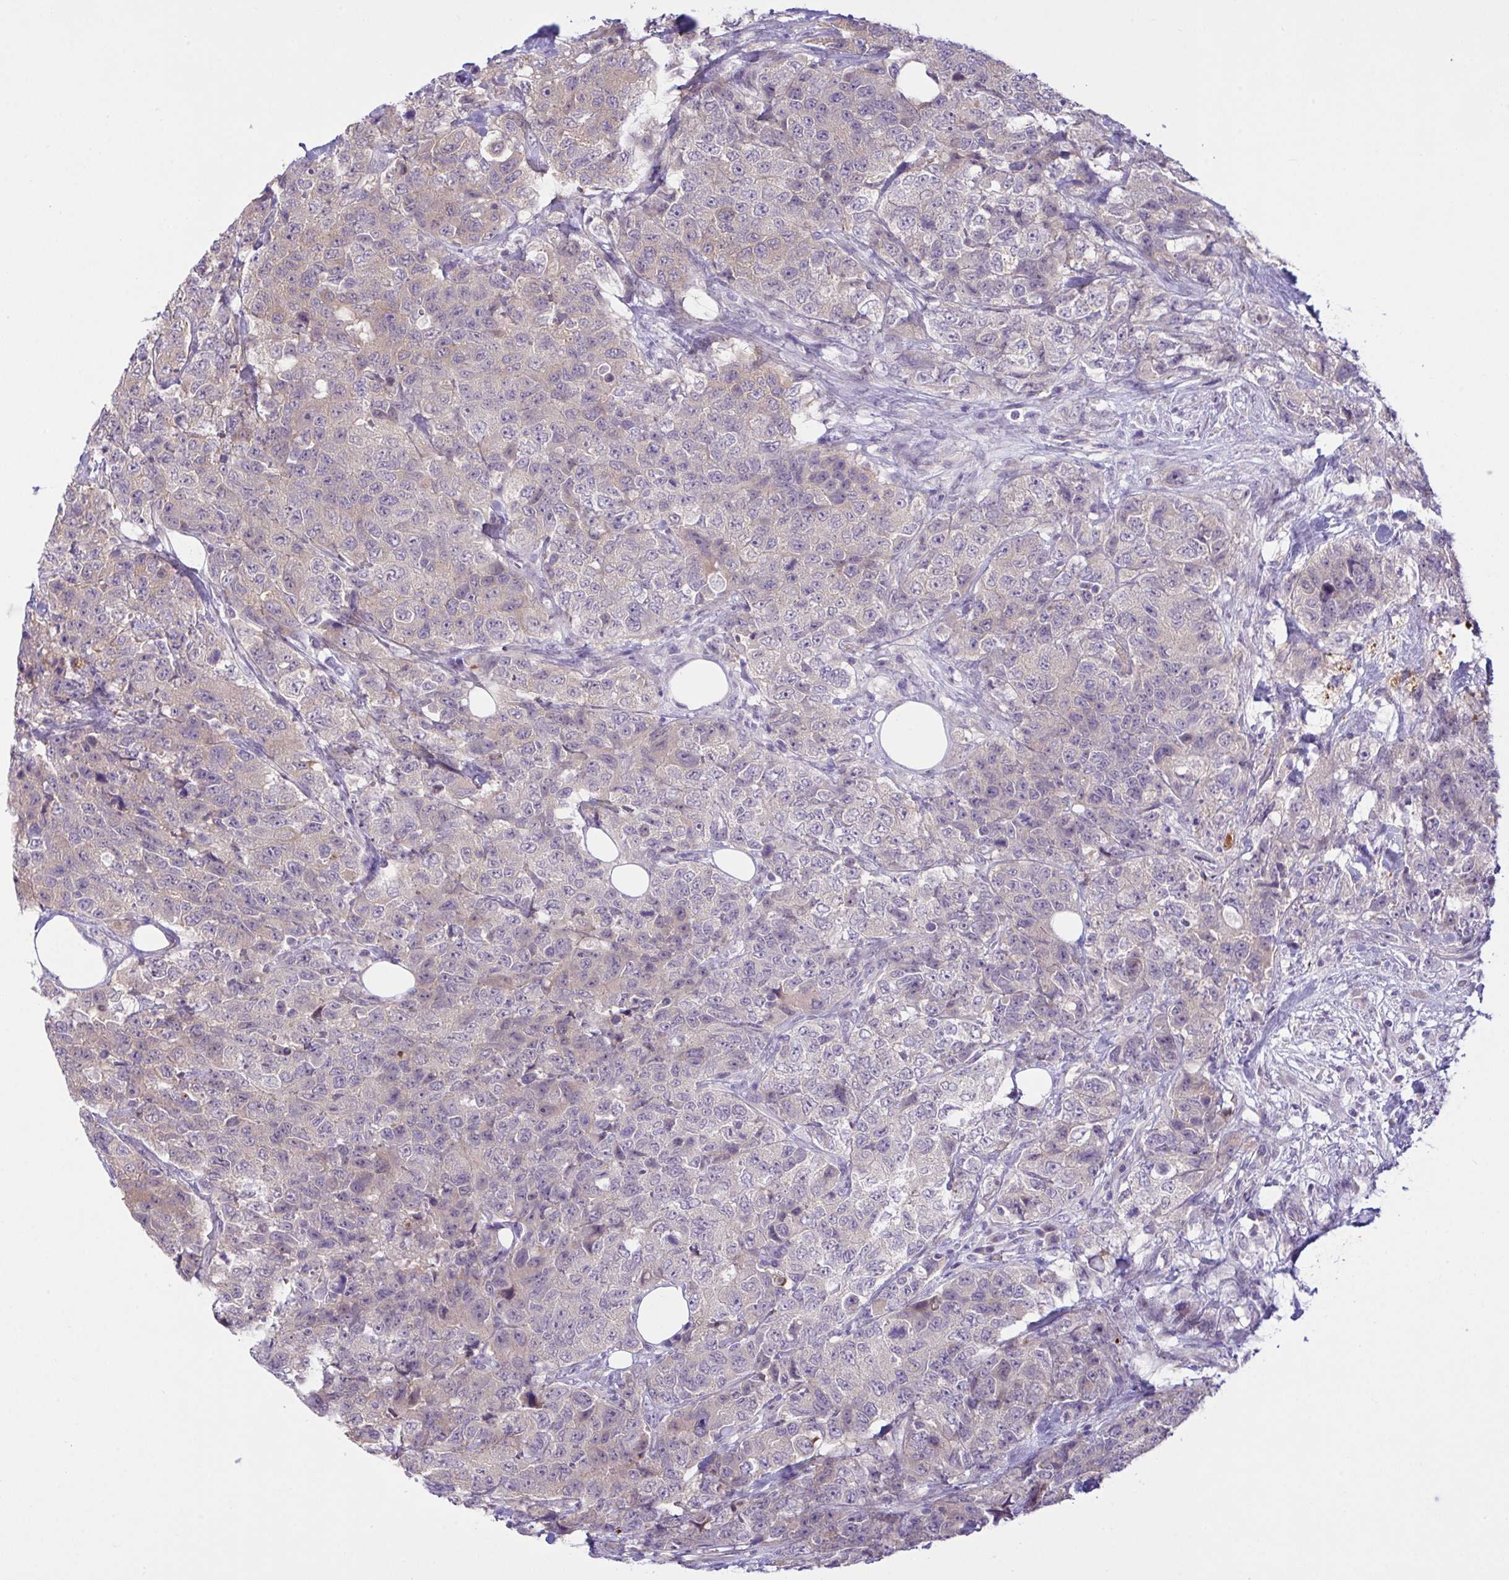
{"staining": {"intensity": "weak", "quantity": "<25%", "location": "cytoplasmic/membranous"}, "tissue": "urothelial cancer", "cell_type": "Tumor cells", "image_type": "cancer", "snomed": [{"axis": "morphology", "description": "Urothelial carcinoma, High grade"}, {"axis": "topography", "description": "Urinary bladder"}], "caption": "A photomicrograph of urothelial cancer stained for a protein shows no brown staining in tumor cells. (Immunohistochemistry (ihc), brightfield microscopy, high magnification).", "gene": "SYNPO2L", "patient": {"sex": "female", "age": 78}}